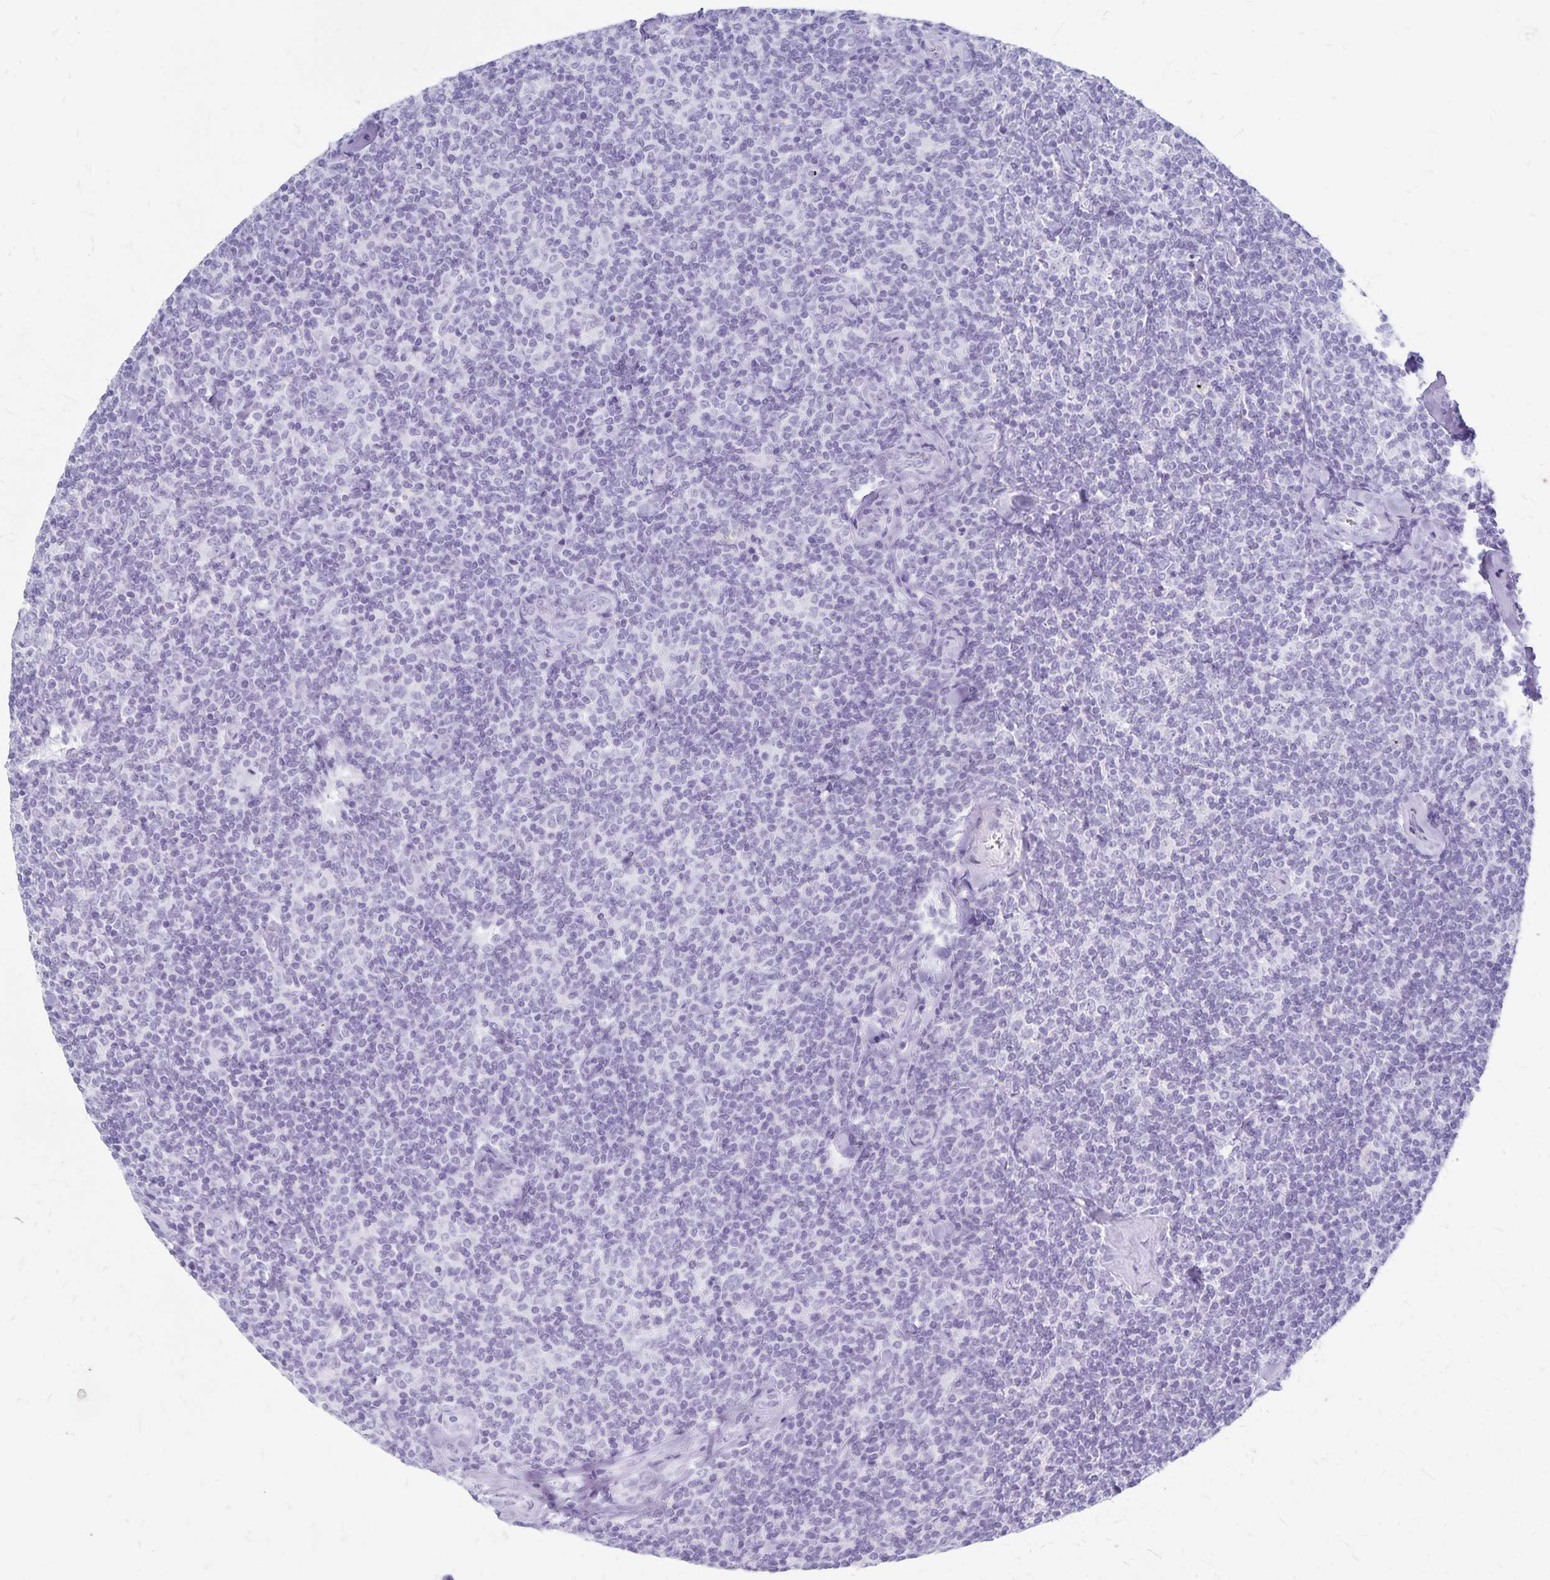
{"staining": {"intensity": "negative", "quantity": "none", "location": "none"}, "tissue": "lymphoma", "cell_type": "Tumor cells", "image_type": "cancer", "snomed": [{"axis": "morphology", "description": "Malignant lymphoma, non-Hodgkin's type, Low grade"}, {"axis": "topography", "description": "Lymph node"}], "caption": "This micrograph is of lymphoma stained with IHC to label a protein in brown with the nuclei are counter-stained blue. There is no positivity in tumor cells. (DAB immunohistochemistry with hematoxylin counter stain).", "gene": "GPBAR1", "patient": {"sex": "female", "age": 56}}